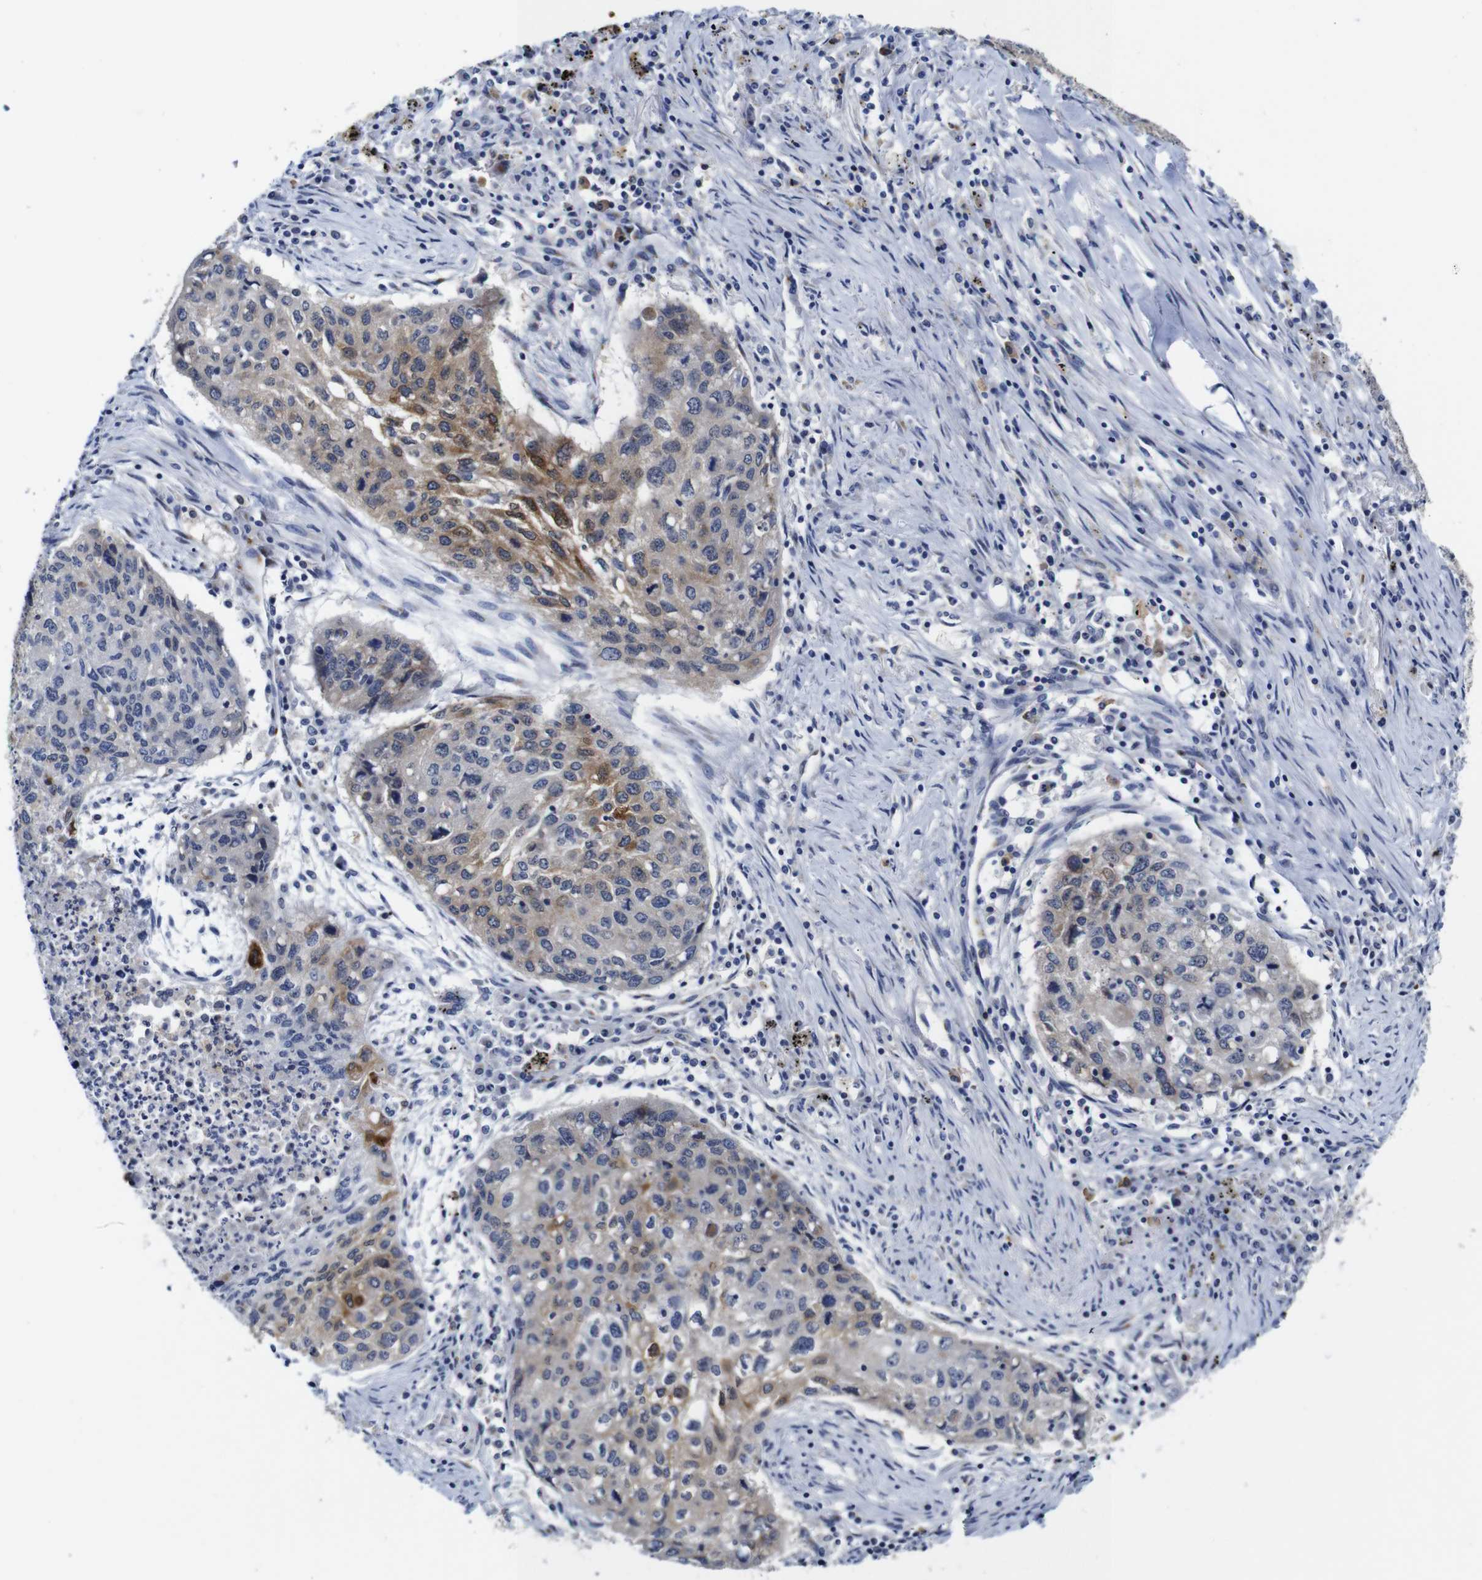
{"staining": {"intensity": "moderate", "quantity": "25%-75%", "location": "cytoplasmic/membranous"}, "tissue": "lung cancer", "cell_type": "Tumor cells", "image_type": "cancer", "snomed": [{"axis": "morphology", "description": "Squamous cell carcinoma, NOS"}, {"axis": "topography", "description": "Lung"}], "caption": "Human lung cancer (squamous cell carcinoma) stained with a protein marker exhibits moderate staining in tumor cells.", "gene": "FURIN", "patient": {"sex": "female", "age": 63}}